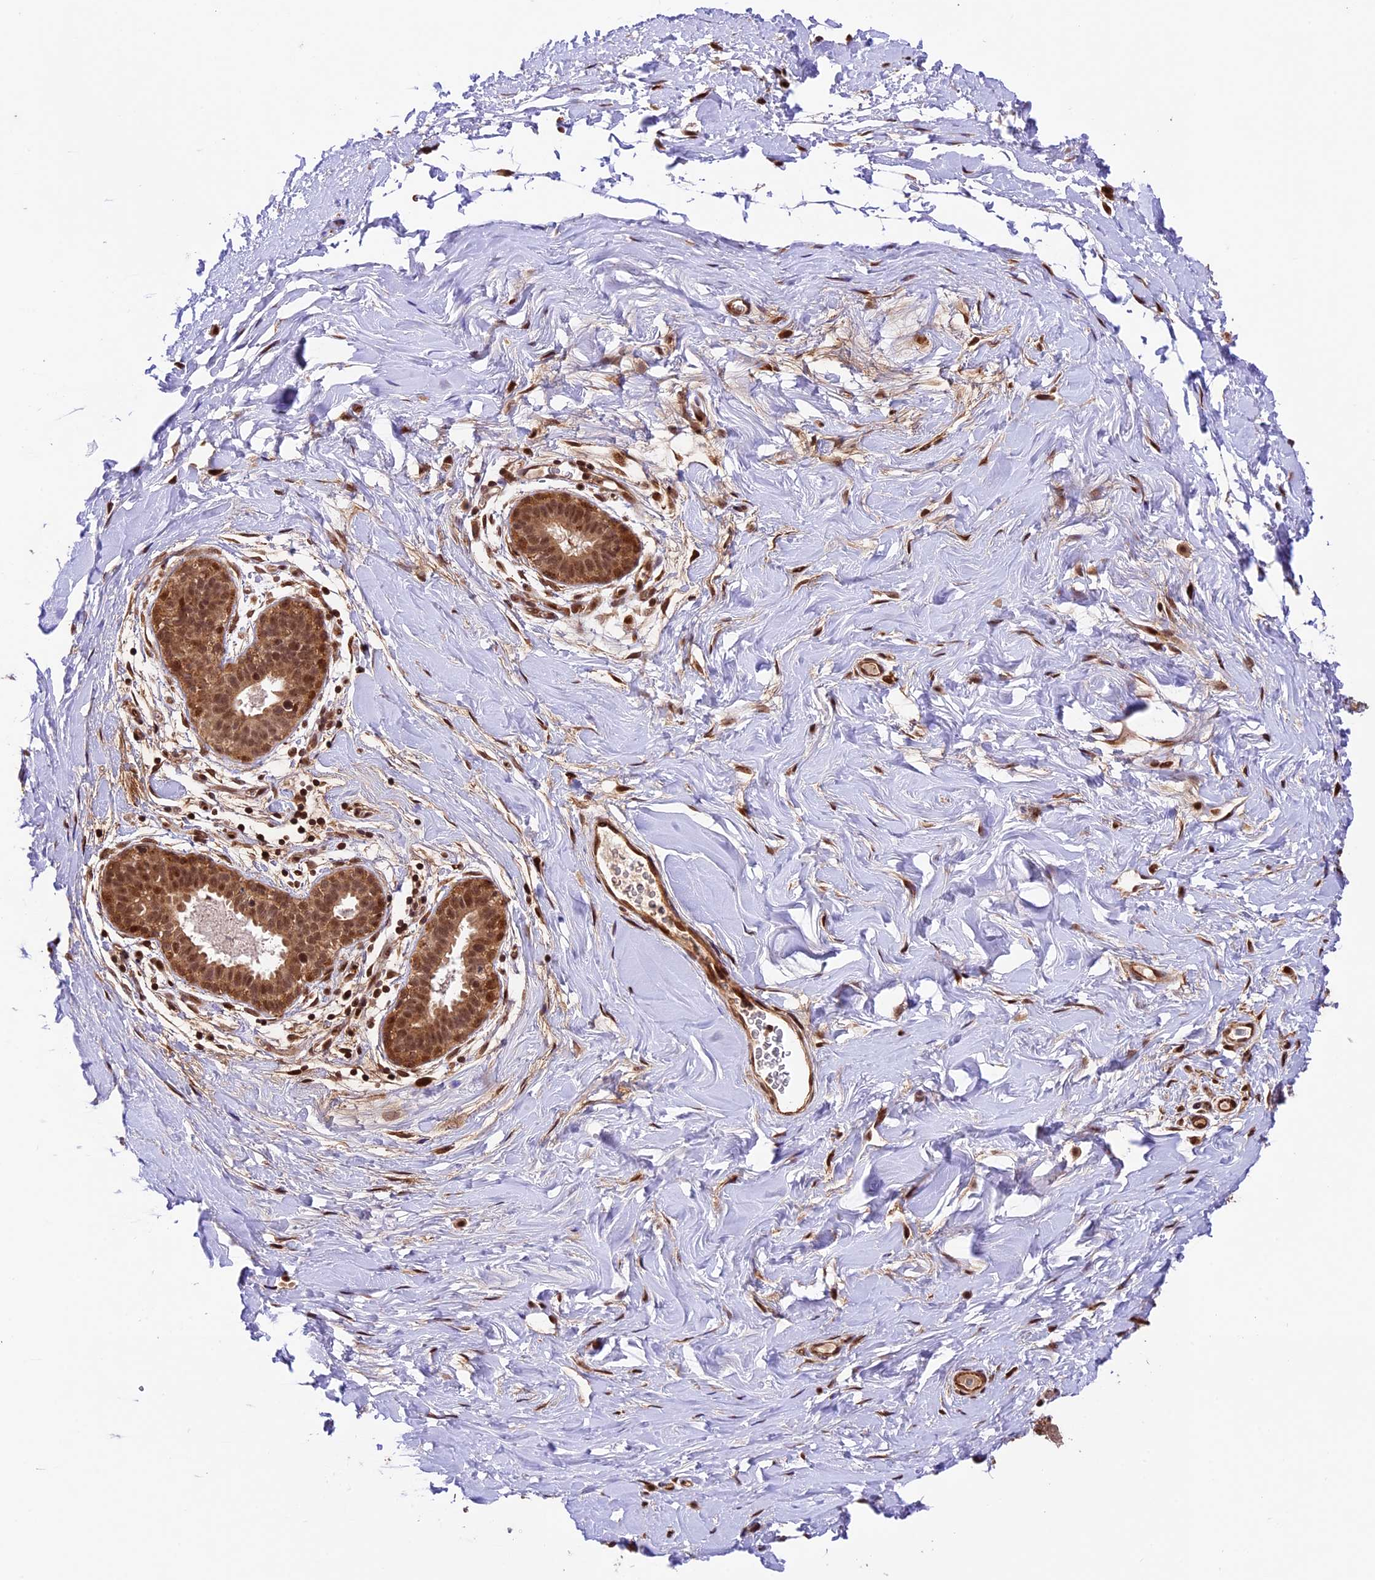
{"staining": {"intensity": "moderate", "quantity": ">75%", "location": "nuclear"}, "tissue": "adipose tissue", "cell_type": "Adipocytes", "image_type": "normal", "snomed": [{"axis": "morphology", "description": "Normal tissue, NOS"}, {"axis": "topography", "description": "Breast"}], "caption": "IHC micrograph of normal adipose tissue: human adipose tissue stained using immunohistochemistry demonstrates medium levels of moderate protein expression localized specifically in the nuclear of adipocytes, appearing as a nuclear brown color.", "gene": "DHX38", "patient": {"sex": "female", "age": 26}}